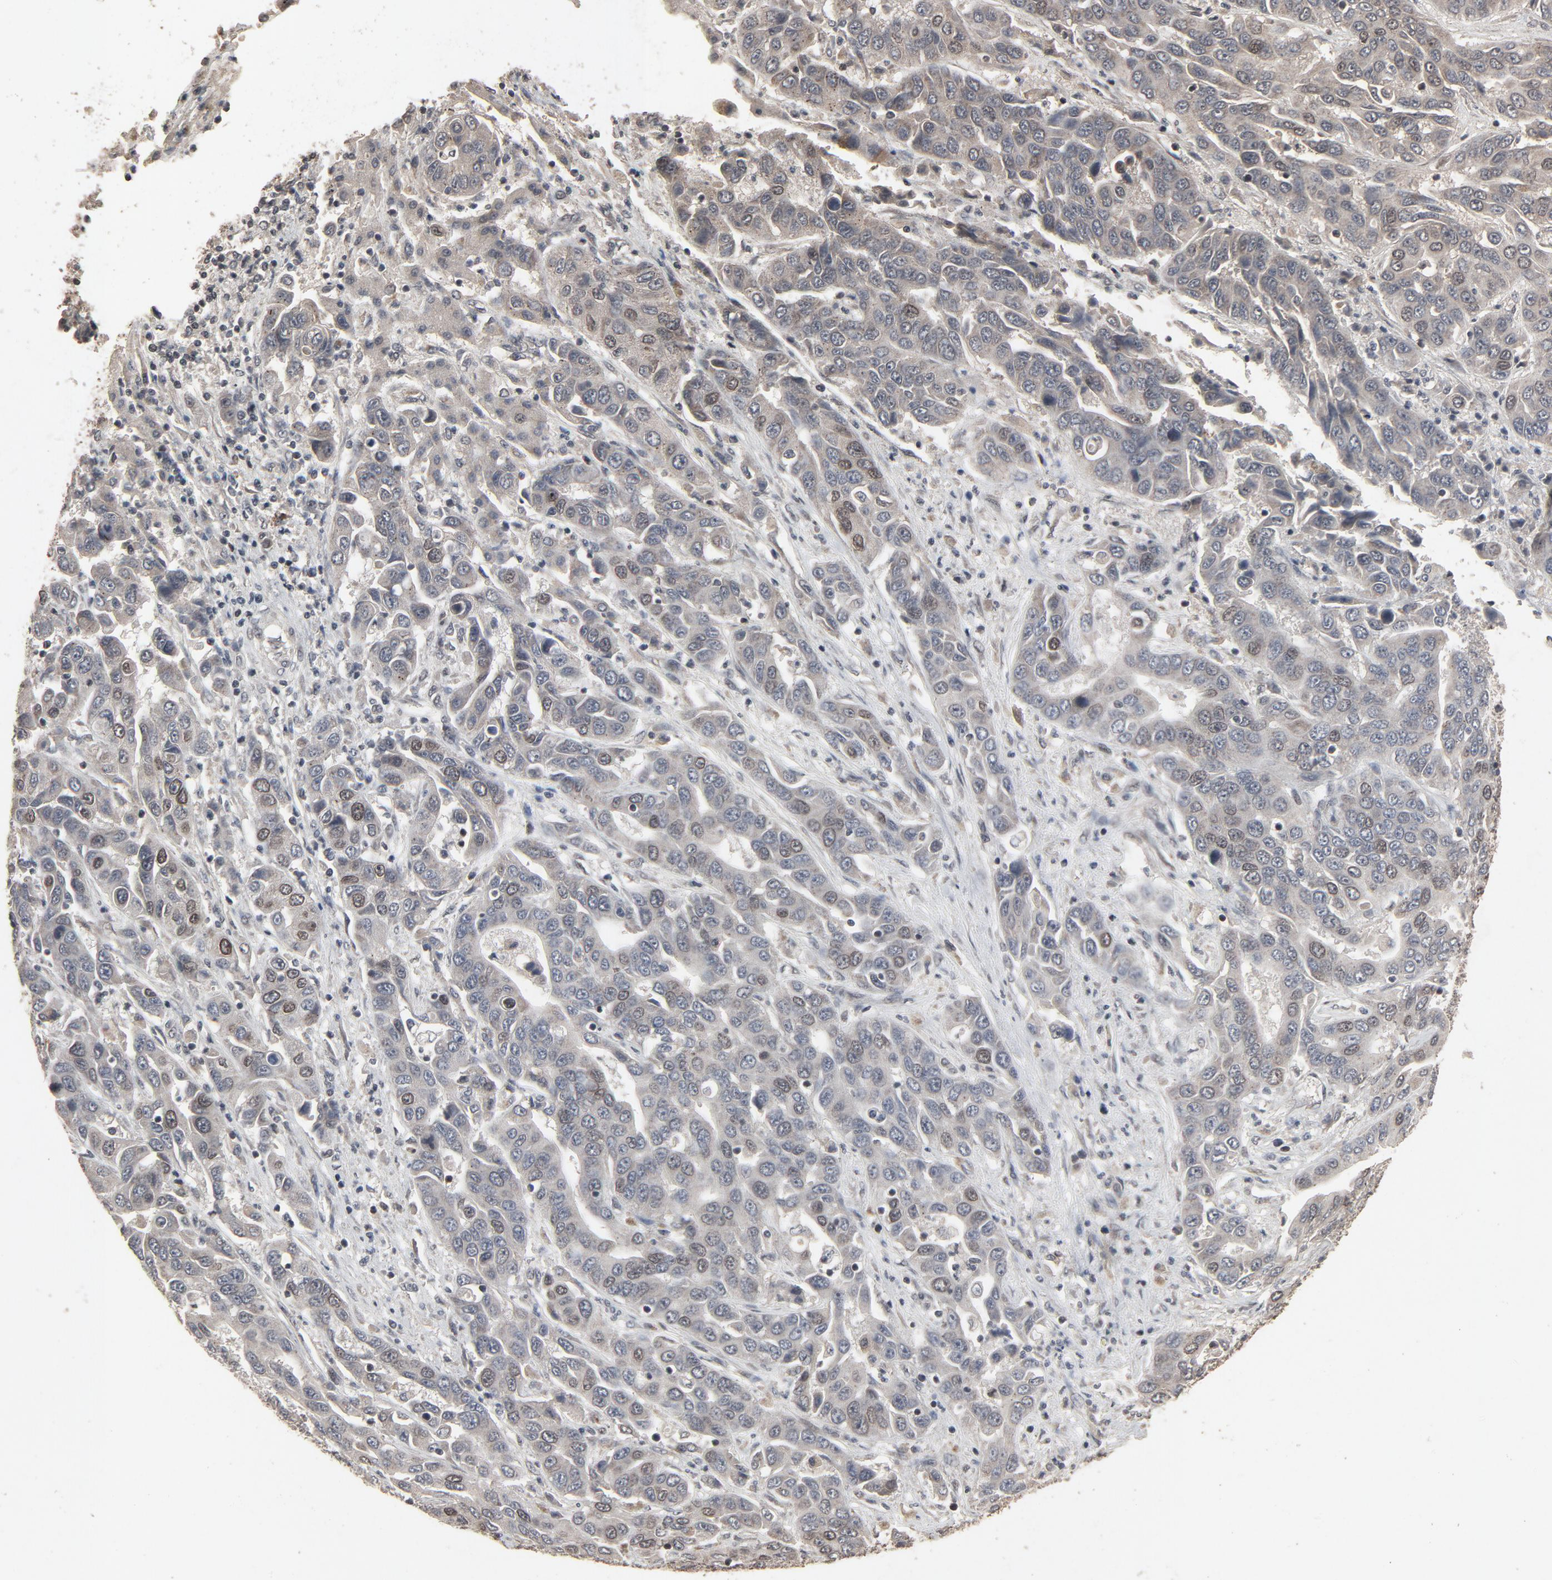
{"staining": {"intensity": "weak", "quantity": "25%-75%", "location": "cytoplasmic/membranous,nuclear"}, "tissue": "liver cancer", "cell_type": "Tumor cells", "image_type": "cancer", "snomed": [{"axis": "morphology", "description": "Cholangiocarcinoma"}, {"axis": "topography", "description": "Liver"}], "caption": "Cholangiocarcinoma (liver) tissue shows weak cytoplasmic/membranous and nuclear positivity in approximately 25%-75% of tumor cells, visualized by immunohistochemistry.", "gene": "POM121", "patient": {"sex": "female", "age": 52}}